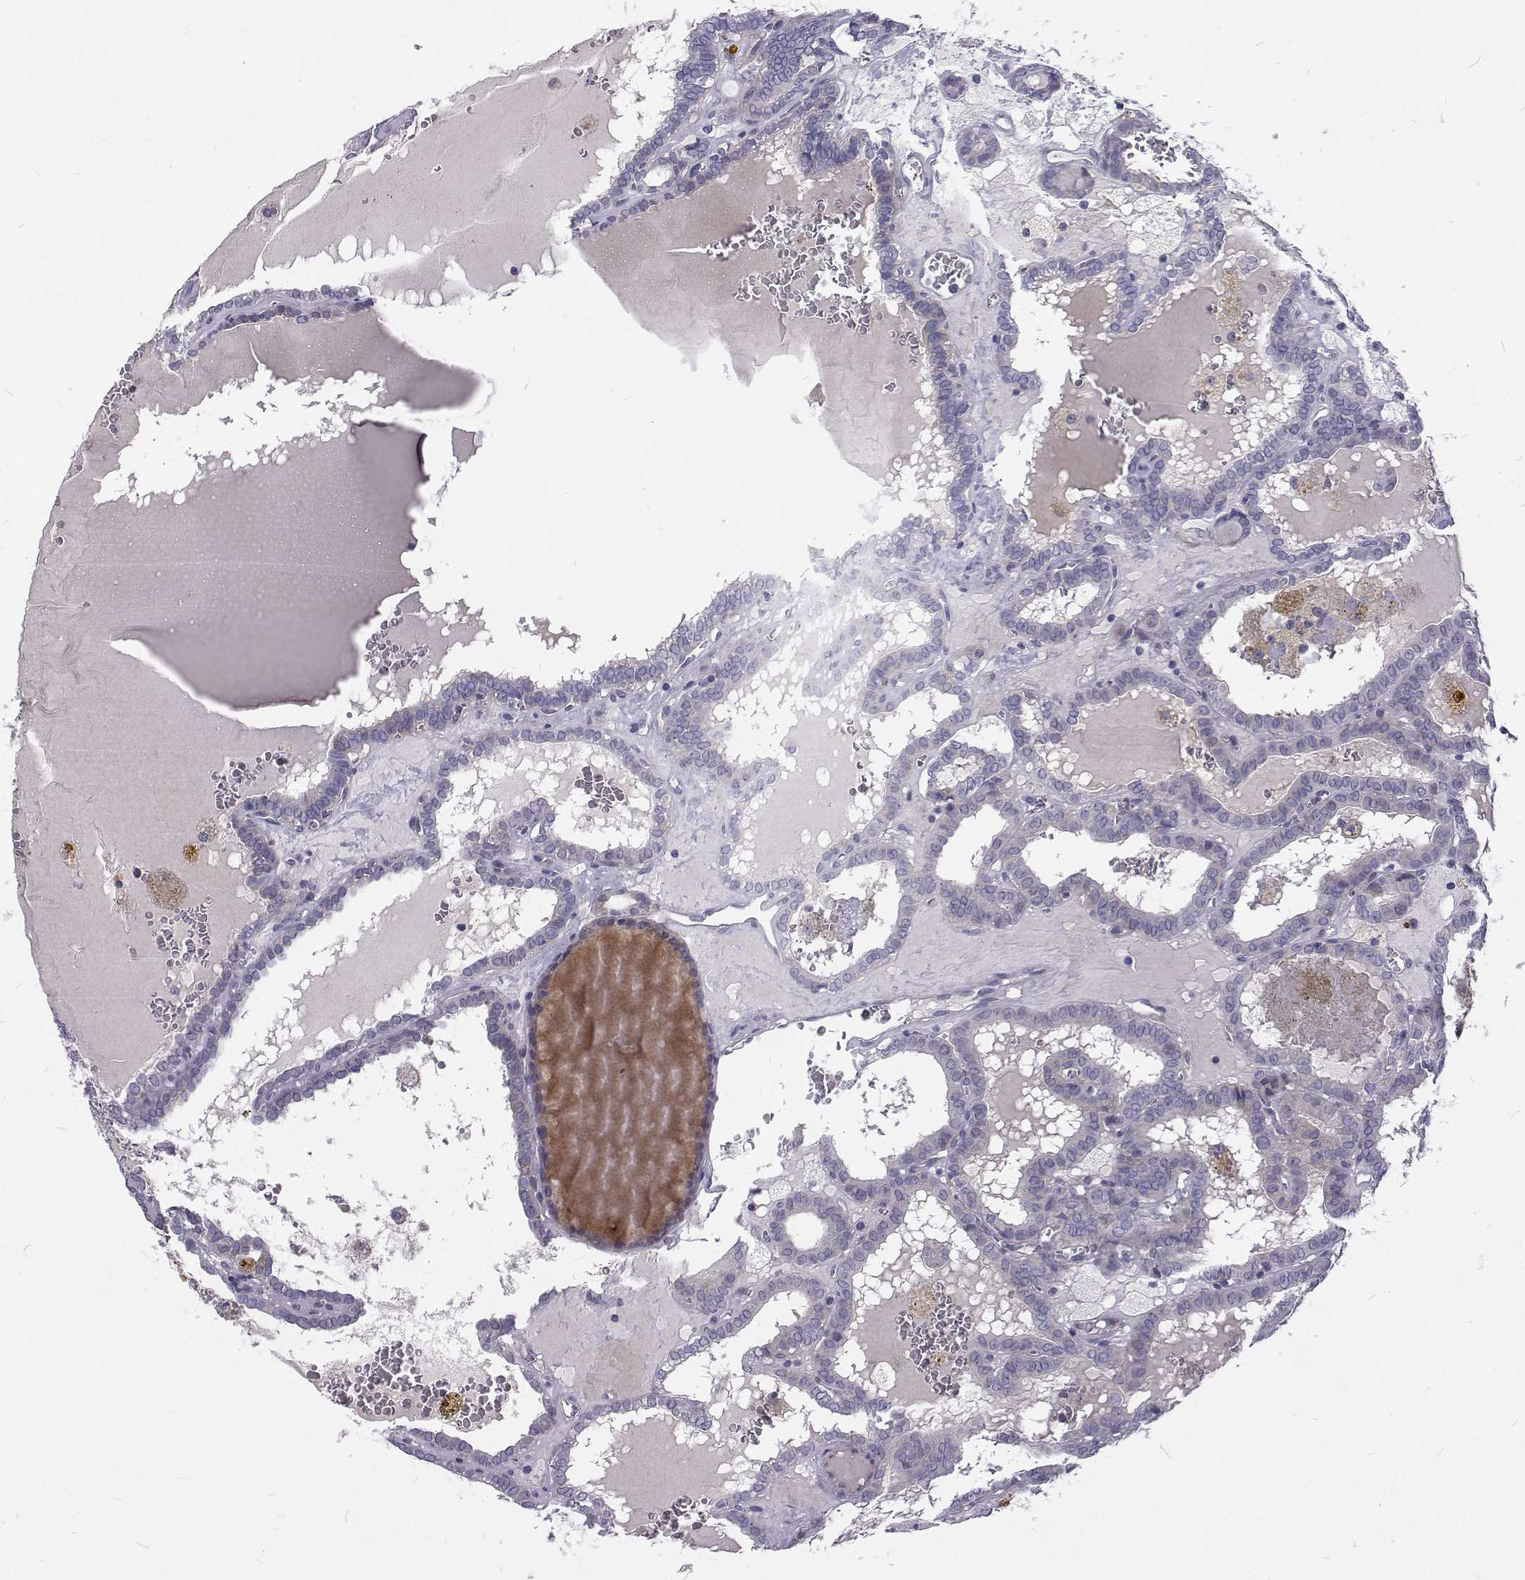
{"staining": {"intensity": "negative", "quantity": "none", "location": "none"}, "tissue": "thyroid cancer", "cell_type": "Tumor cells", "image_type": "cancer", "snomed": [{"axis": "morphology", "description": "Papillary adenocarcinoma, NOS"}, {"axis": "topography", "description": "Thyroid gland"}], "caption": "An IHC photomicrograph of thyroid papillary adenocarcinoma is shown. There is no staining in tumor cells of thyroid papillary adenocarcinoma. Nuclei are stained in blue.", "gene": "NPR3", "patient": {"sex": "female", "age": 39}}